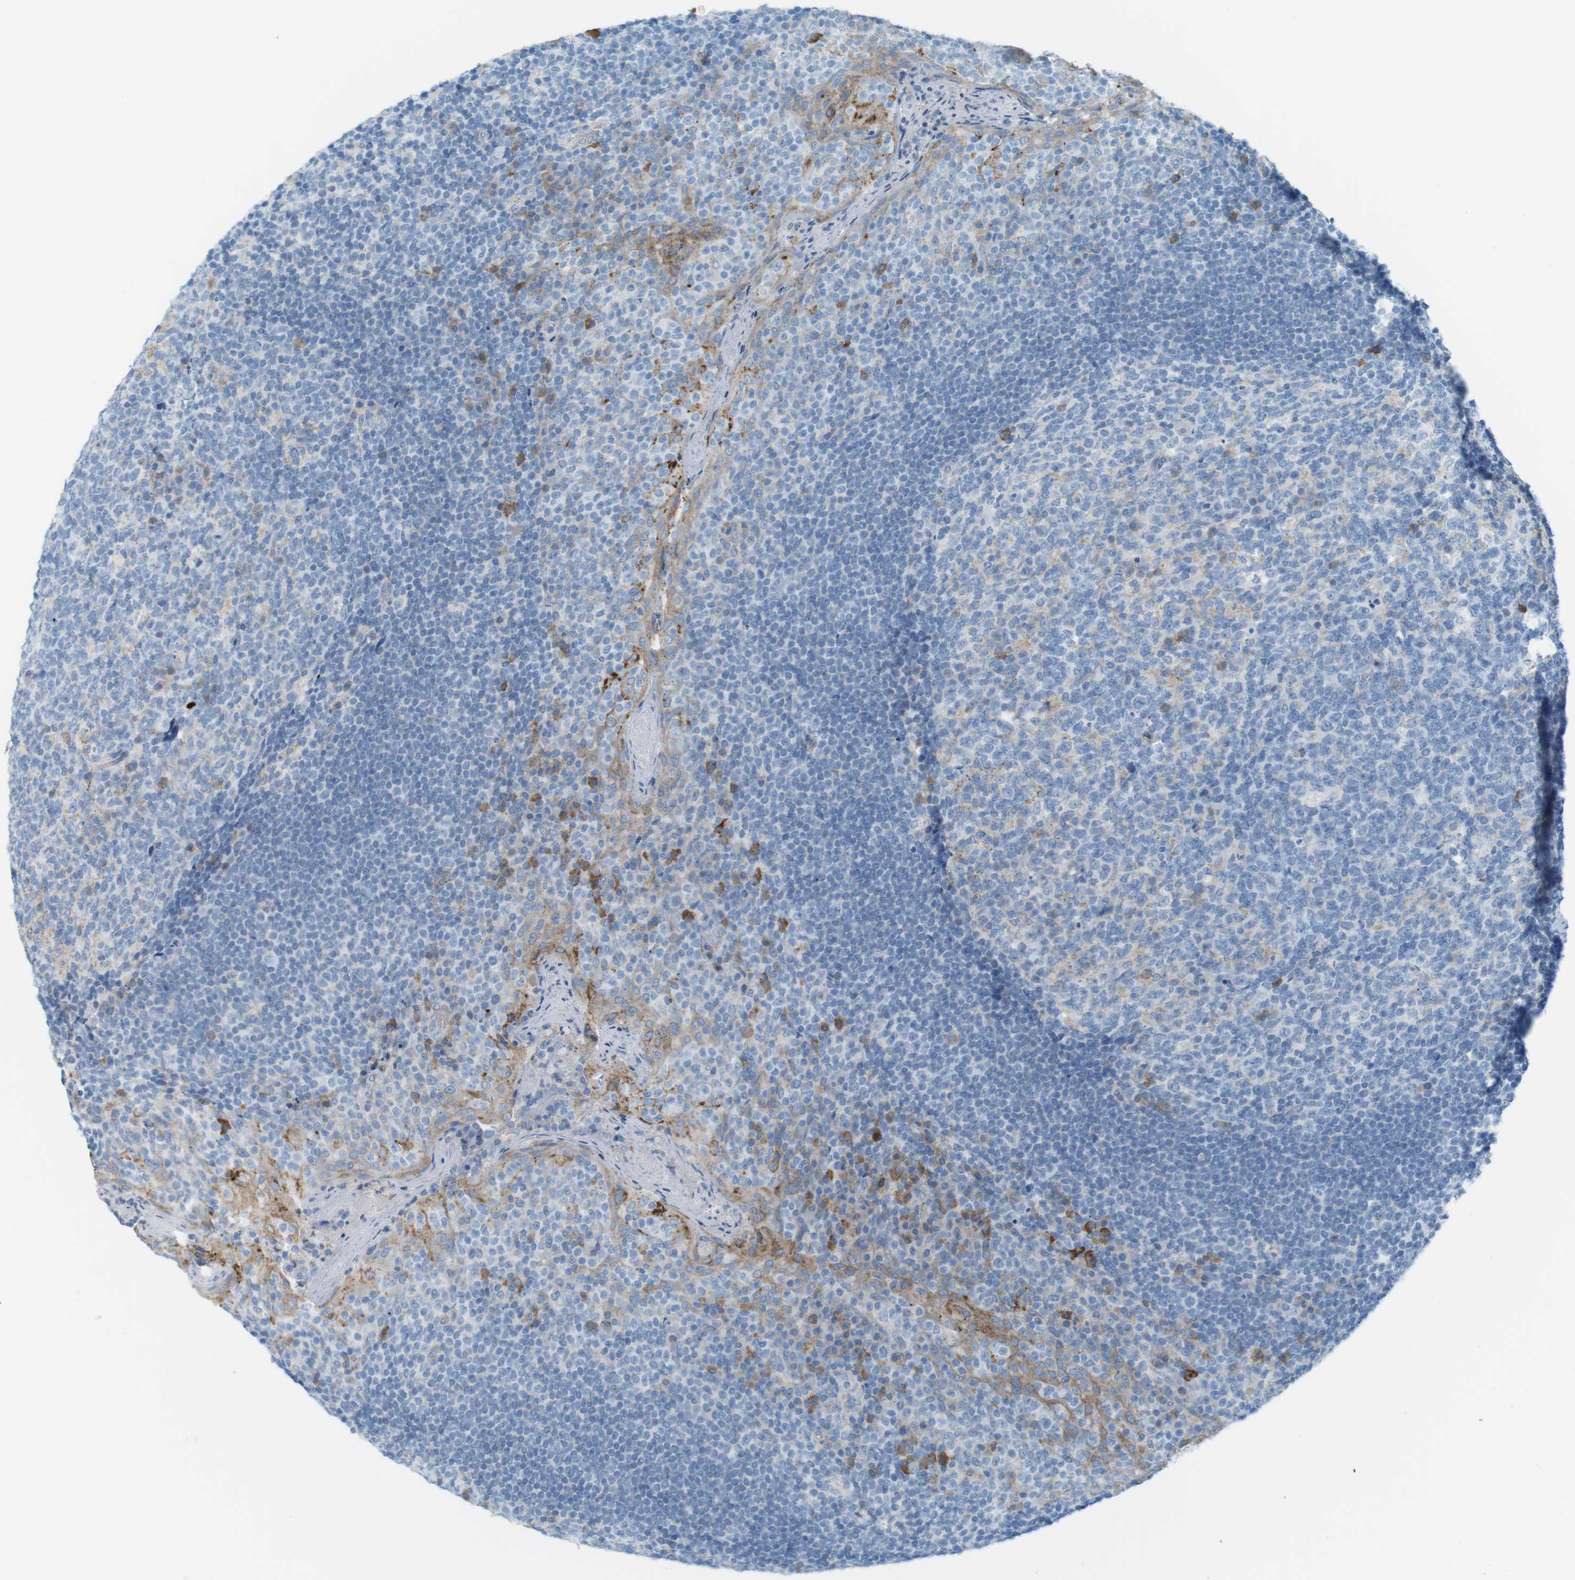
{"staining": {"intensity": "negative", "quantity": "none", "location": "none"}, "tissue": "tonsil", "cell_type": "Germinal center cells", "image_type": "normal", "snomed": [{"axis": "morphology", "description": "Normal tissue, NOS"}, {"axis": "topography", "description": "Tonsil"}], "caption": "Germinal center cells show no significant staining in unremarkable tonsil. Nuclei are stained in blue.", "gene": "VAMP1", "patient": {"sex": "male", "age": 17}}